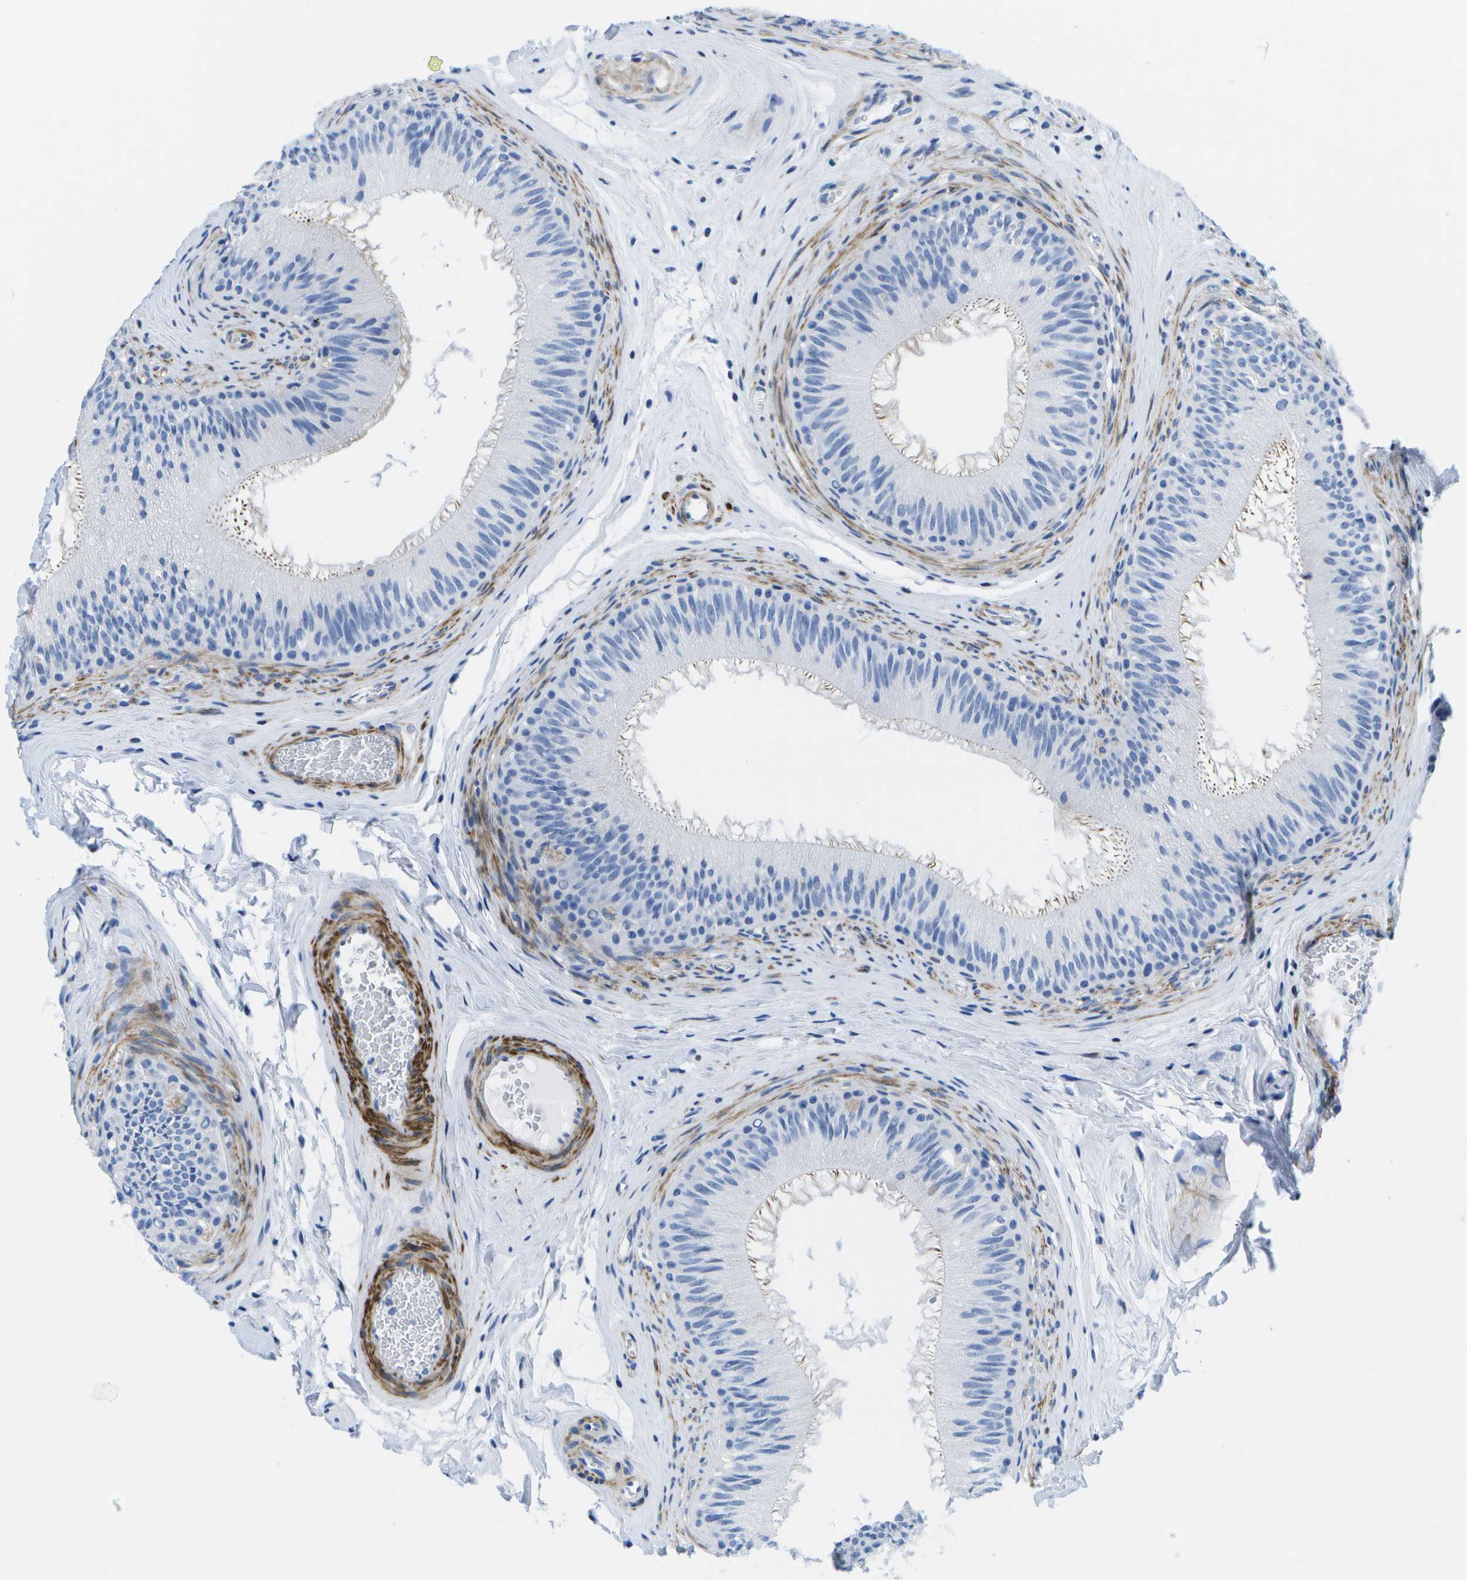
{"staining": {"intensity": "negative", "quantity": "none", "location": "none"}, "tissue": "epididymis", "cell_type": "Glandular cells", "image_type": "normal", "snomed": [{"axis": "morphology", "description": "Normal tissue, NOS"}, {"axis": "topography", "description": "Testis"}, {"axis": "topography", "description": "Epididymis"}], "caption": "Immunohistochemistry micrograph of normal epididymis stained for a protein (brown), which shows no expression in glandular cells. Brightfield microscopy of immunohistochemistry stained with DAB (3,3'-diaminobenzidine) (brown) and hematoxylin (blue), captured at high magnification.", "gene": "ADGRG6", "patient": {"sex": "male", "age": 36}}